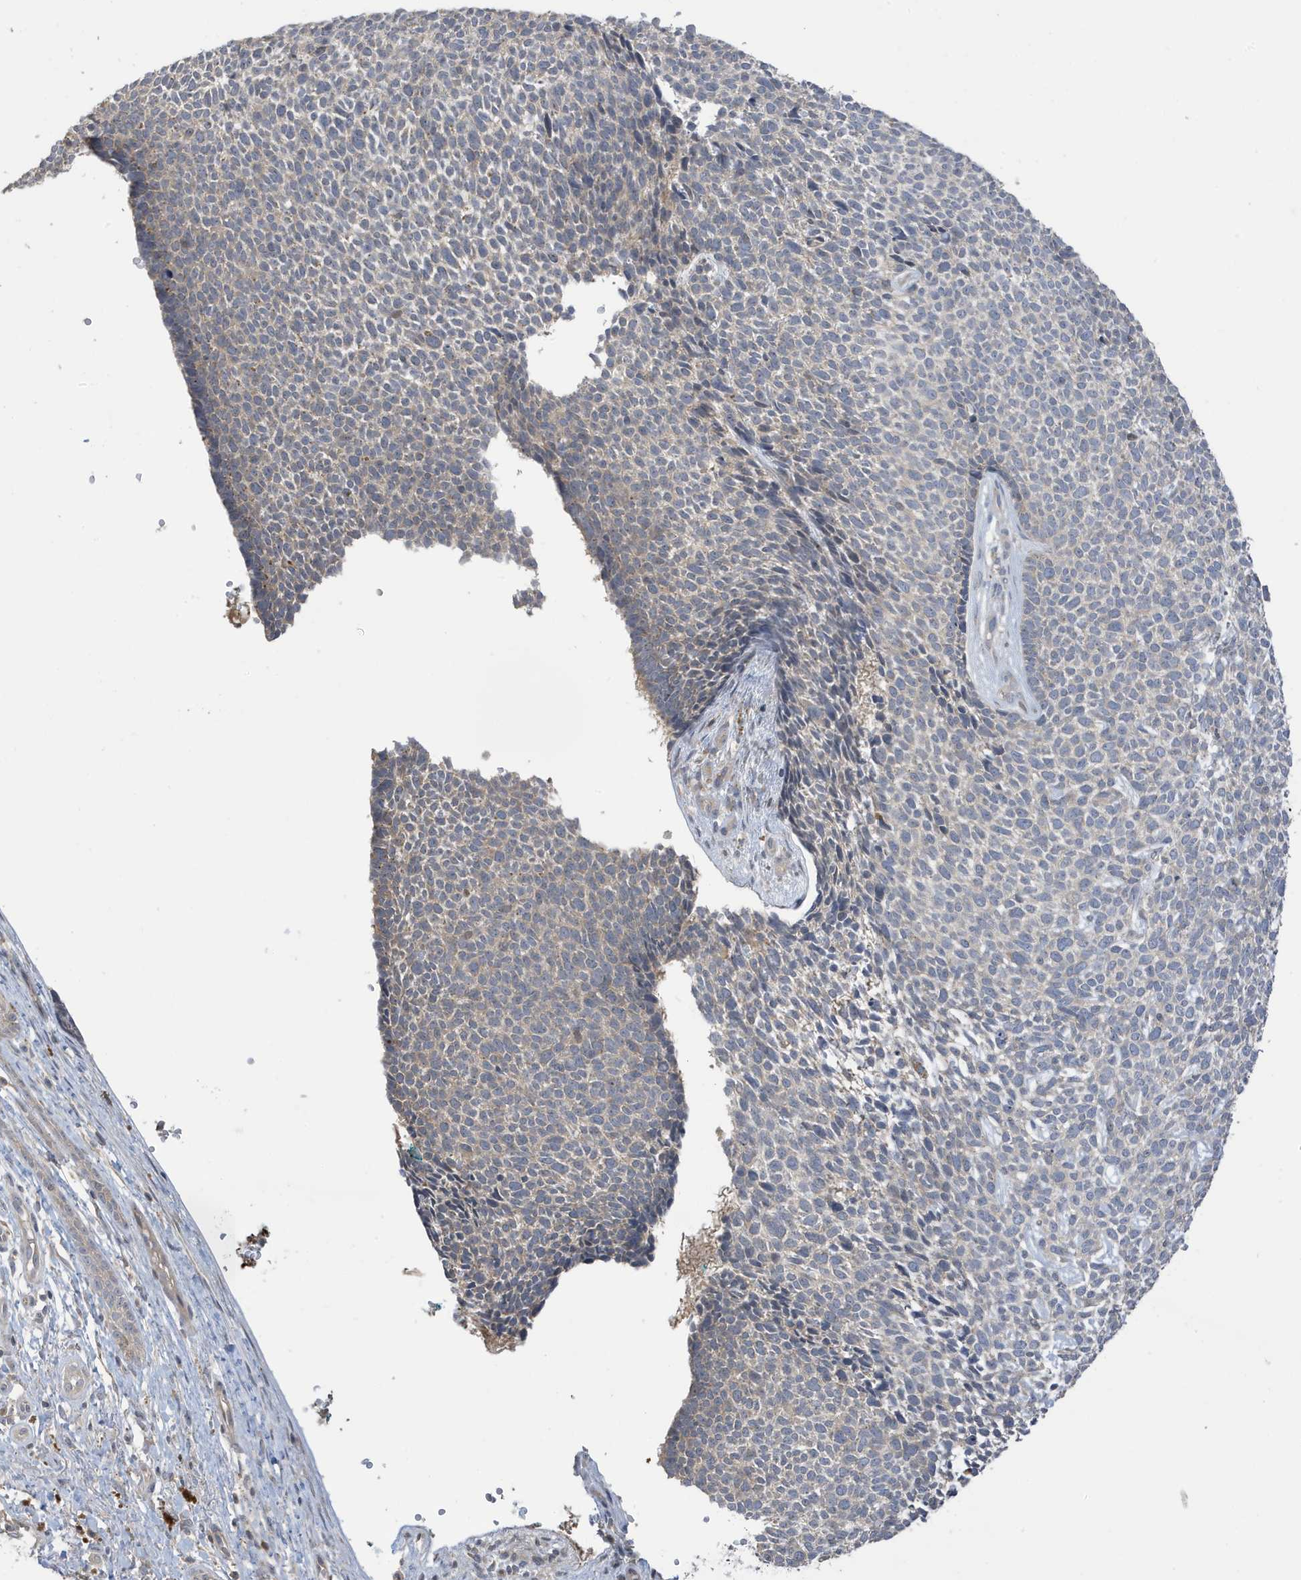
{"staining": {"intensity": "negative", "quantity": "none", "location": "none"}, "tissue": "skin cancer", "cell_type": "Tumor cells", "image_type": "cancer", "snomed": [{"axis": "morphology", "description": "Basal cell carcinoma"}, {"axis": "topography", "description": "Skin"}], "caption": "This is a photomicrograph of immunohistochemistry (IHC) staining of skin cancer (basal cell carcinoma), which shows no expression in tumor cells.", "gene": "TAB3", "patient": {"sex": "female", "age": 84}}